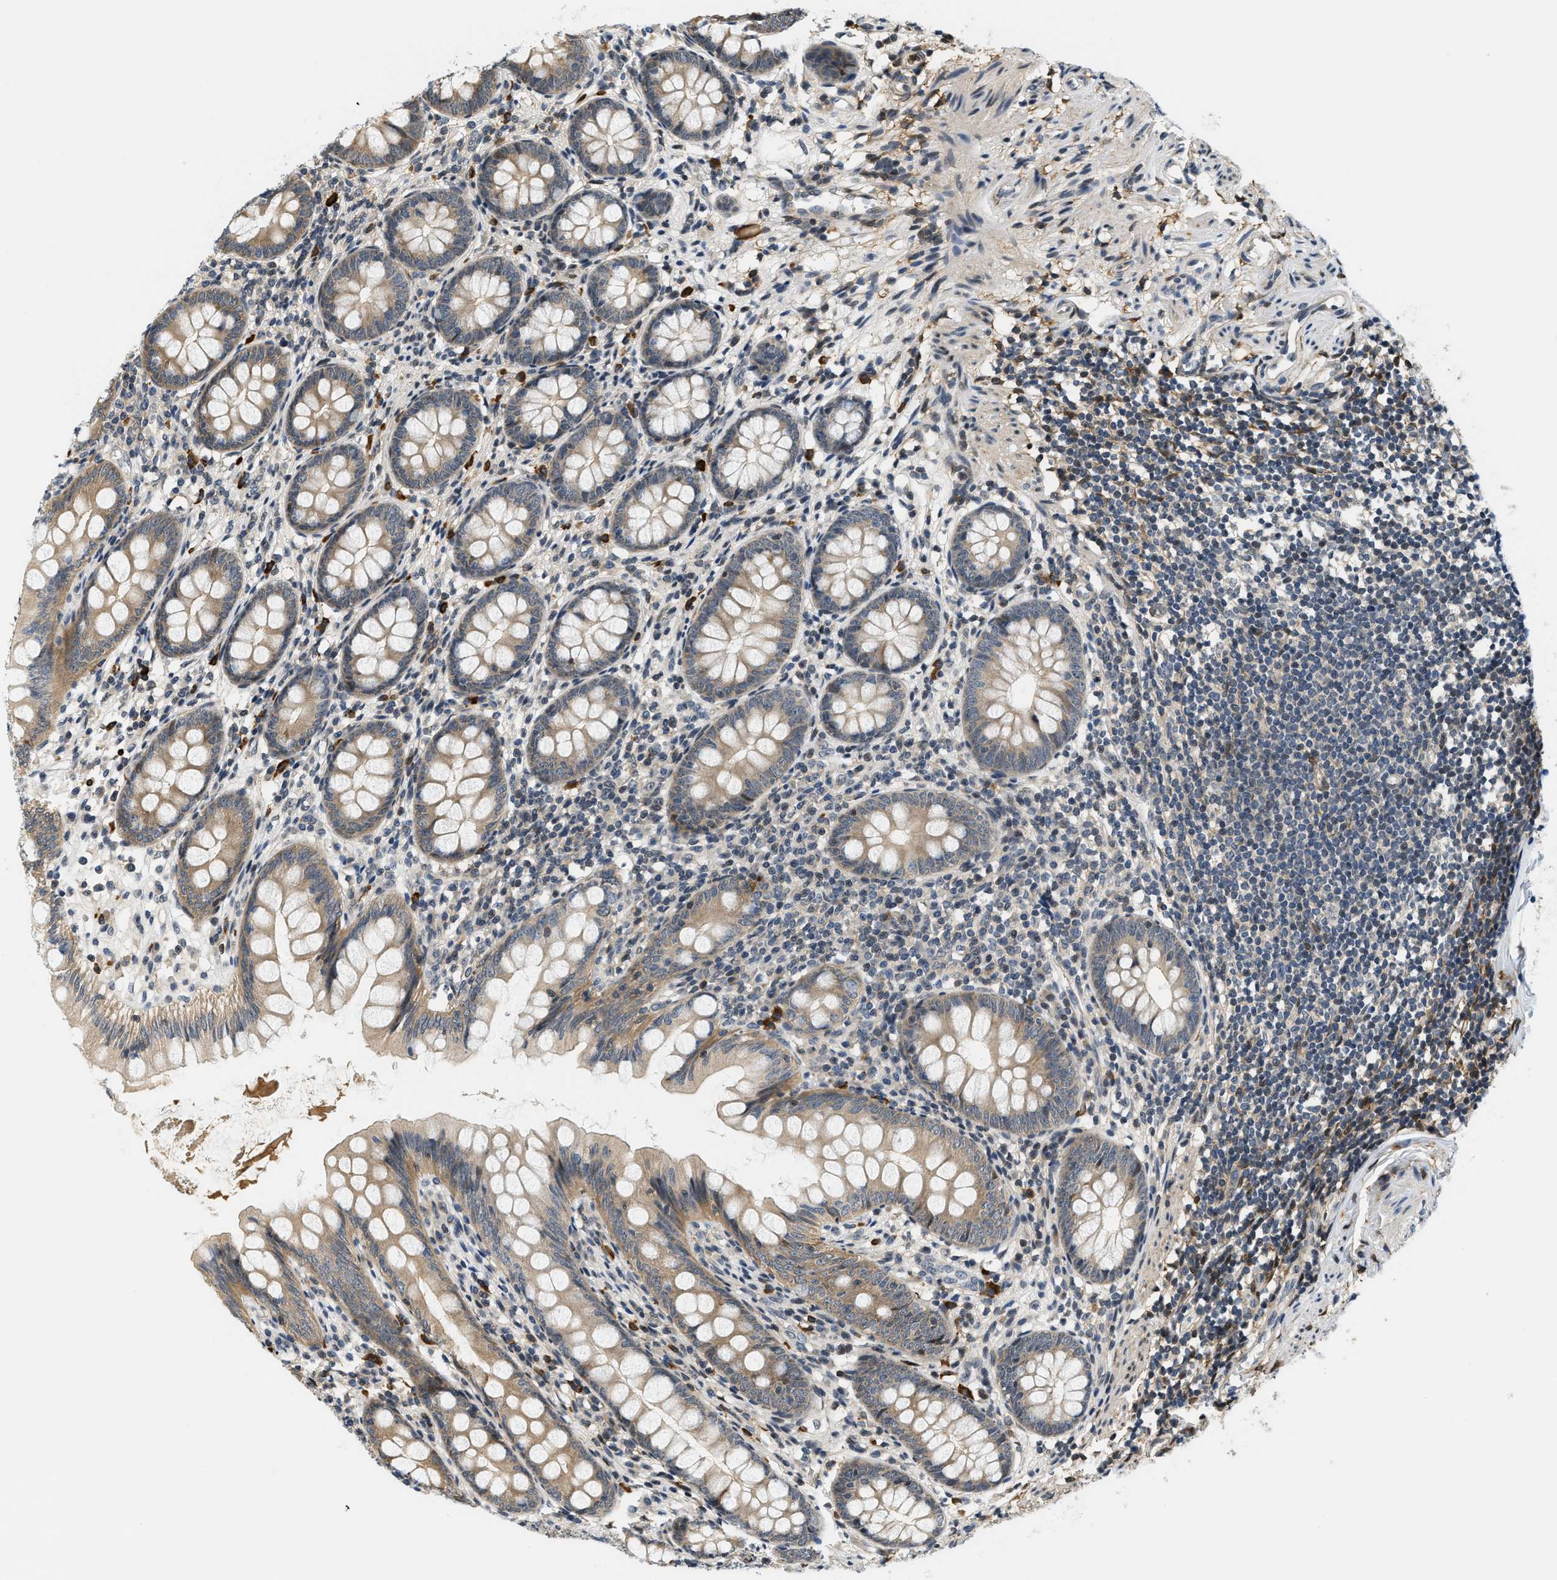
{"staining": {"intensity": "moderate", "quantity": ">75%", "location": "cytoplasmic/membranous"}, "tissue": "appendix", "cell_type": "Glandular cells", "image_type": "normal", "snomed": [{"axis": "morphology", "description": "Normal tissue, NOS"}, {"axis": "topography", "description": "Appendix"}], "caption": "This histopathology image reveals immunohistochemistry staining of normal human appendix, with medium moderate cytoplasmic/membranous positivity in about >75% of glandular cells.", "gene": "KMT2A", "patient": {"sex": "female", "age": 77}}